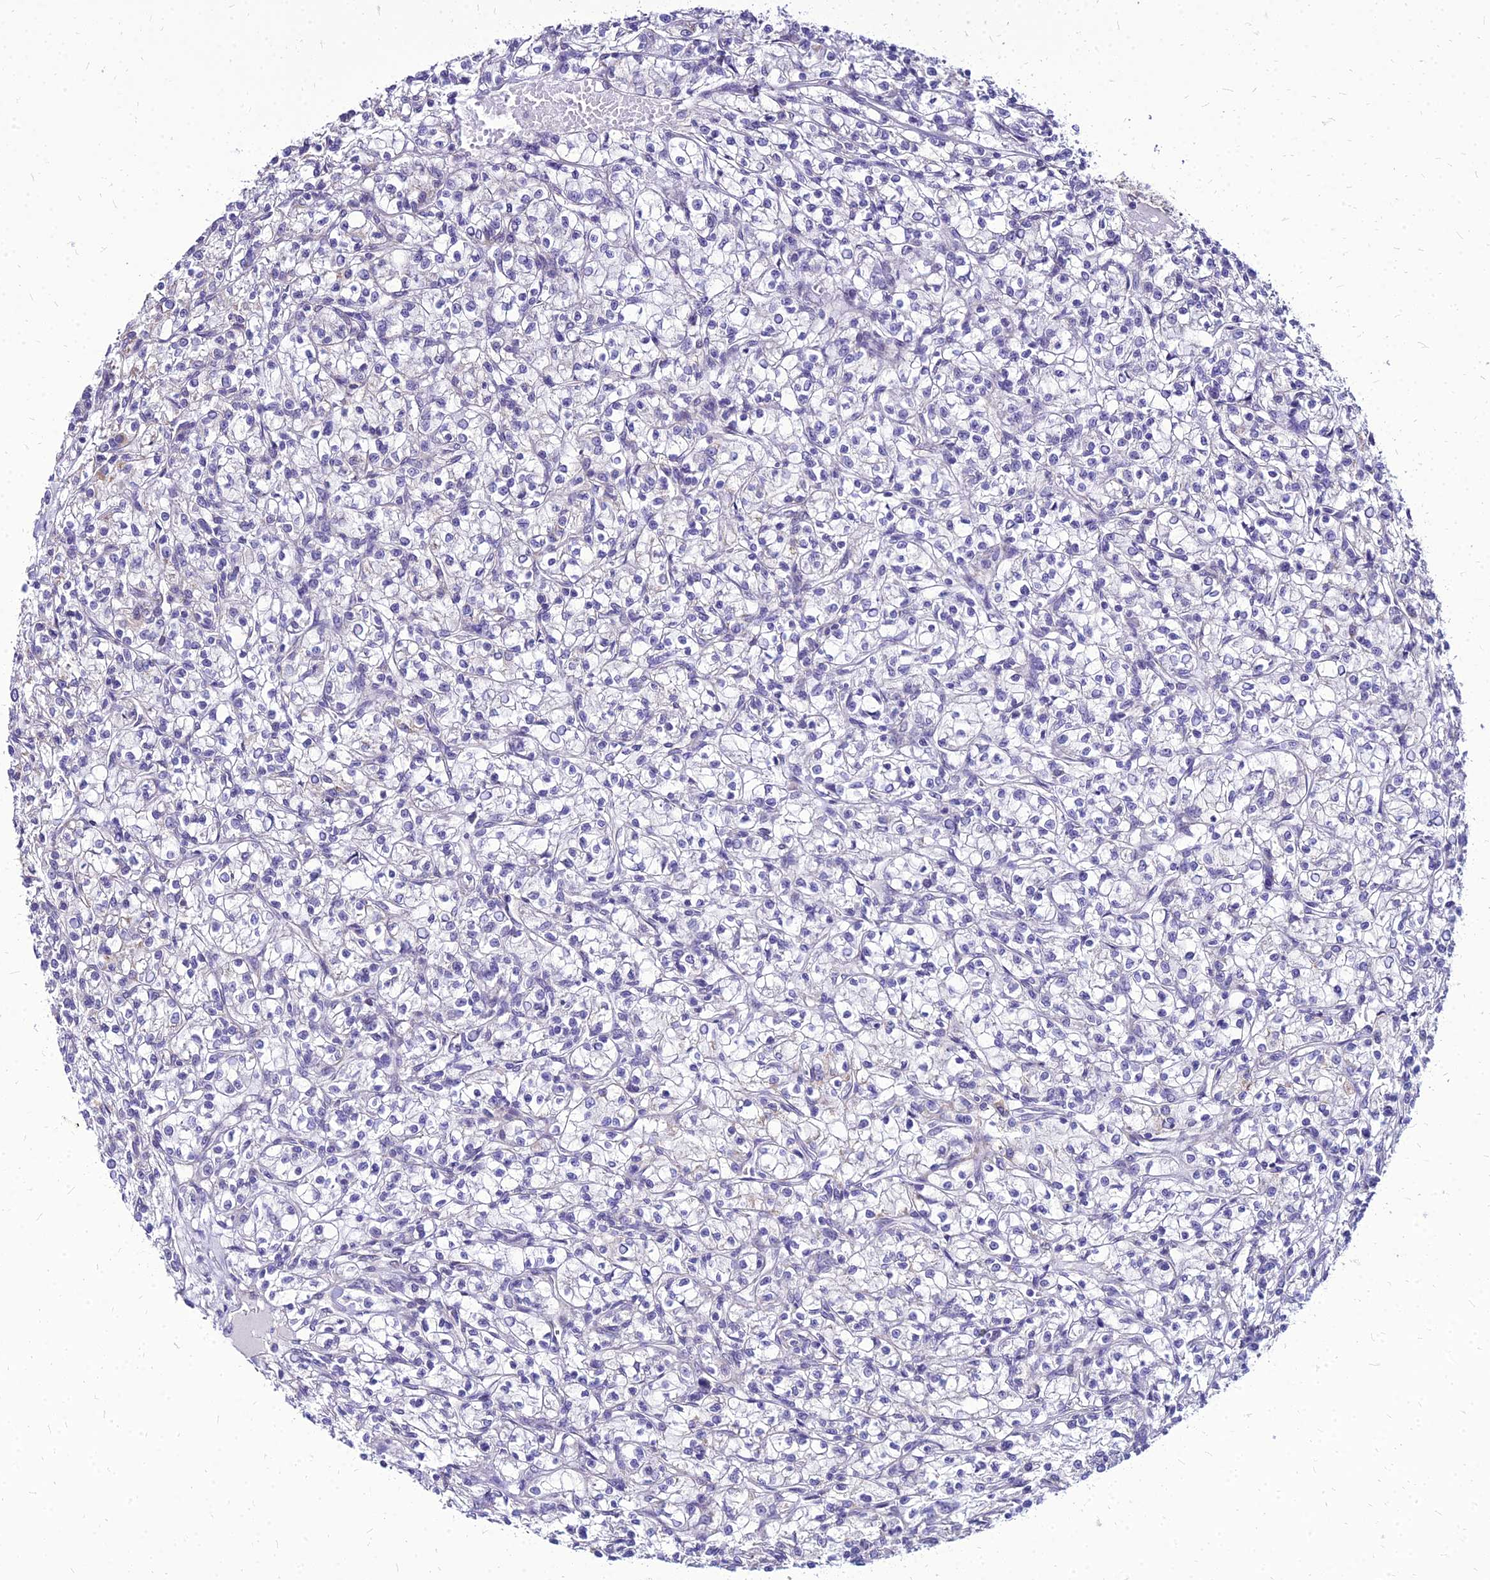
{"staining": {"intensity": "negative", "quantity": "none", "location": "none"}, "tissue": "renal cancer", "cell_type": "Tumor cells", "image_type": "cancer", "snomed": [{"axis": "morphology", "description": "Adenocarcinoma, NOS"}, {"axis": "topography", "description": "Kidney"}], "caption": "Tumor cells are negative for brown protein staining in renal cancer (adenocarcinoma).", "gene": "YEATS2", "patient": {"sex": "female", "age": 59}}